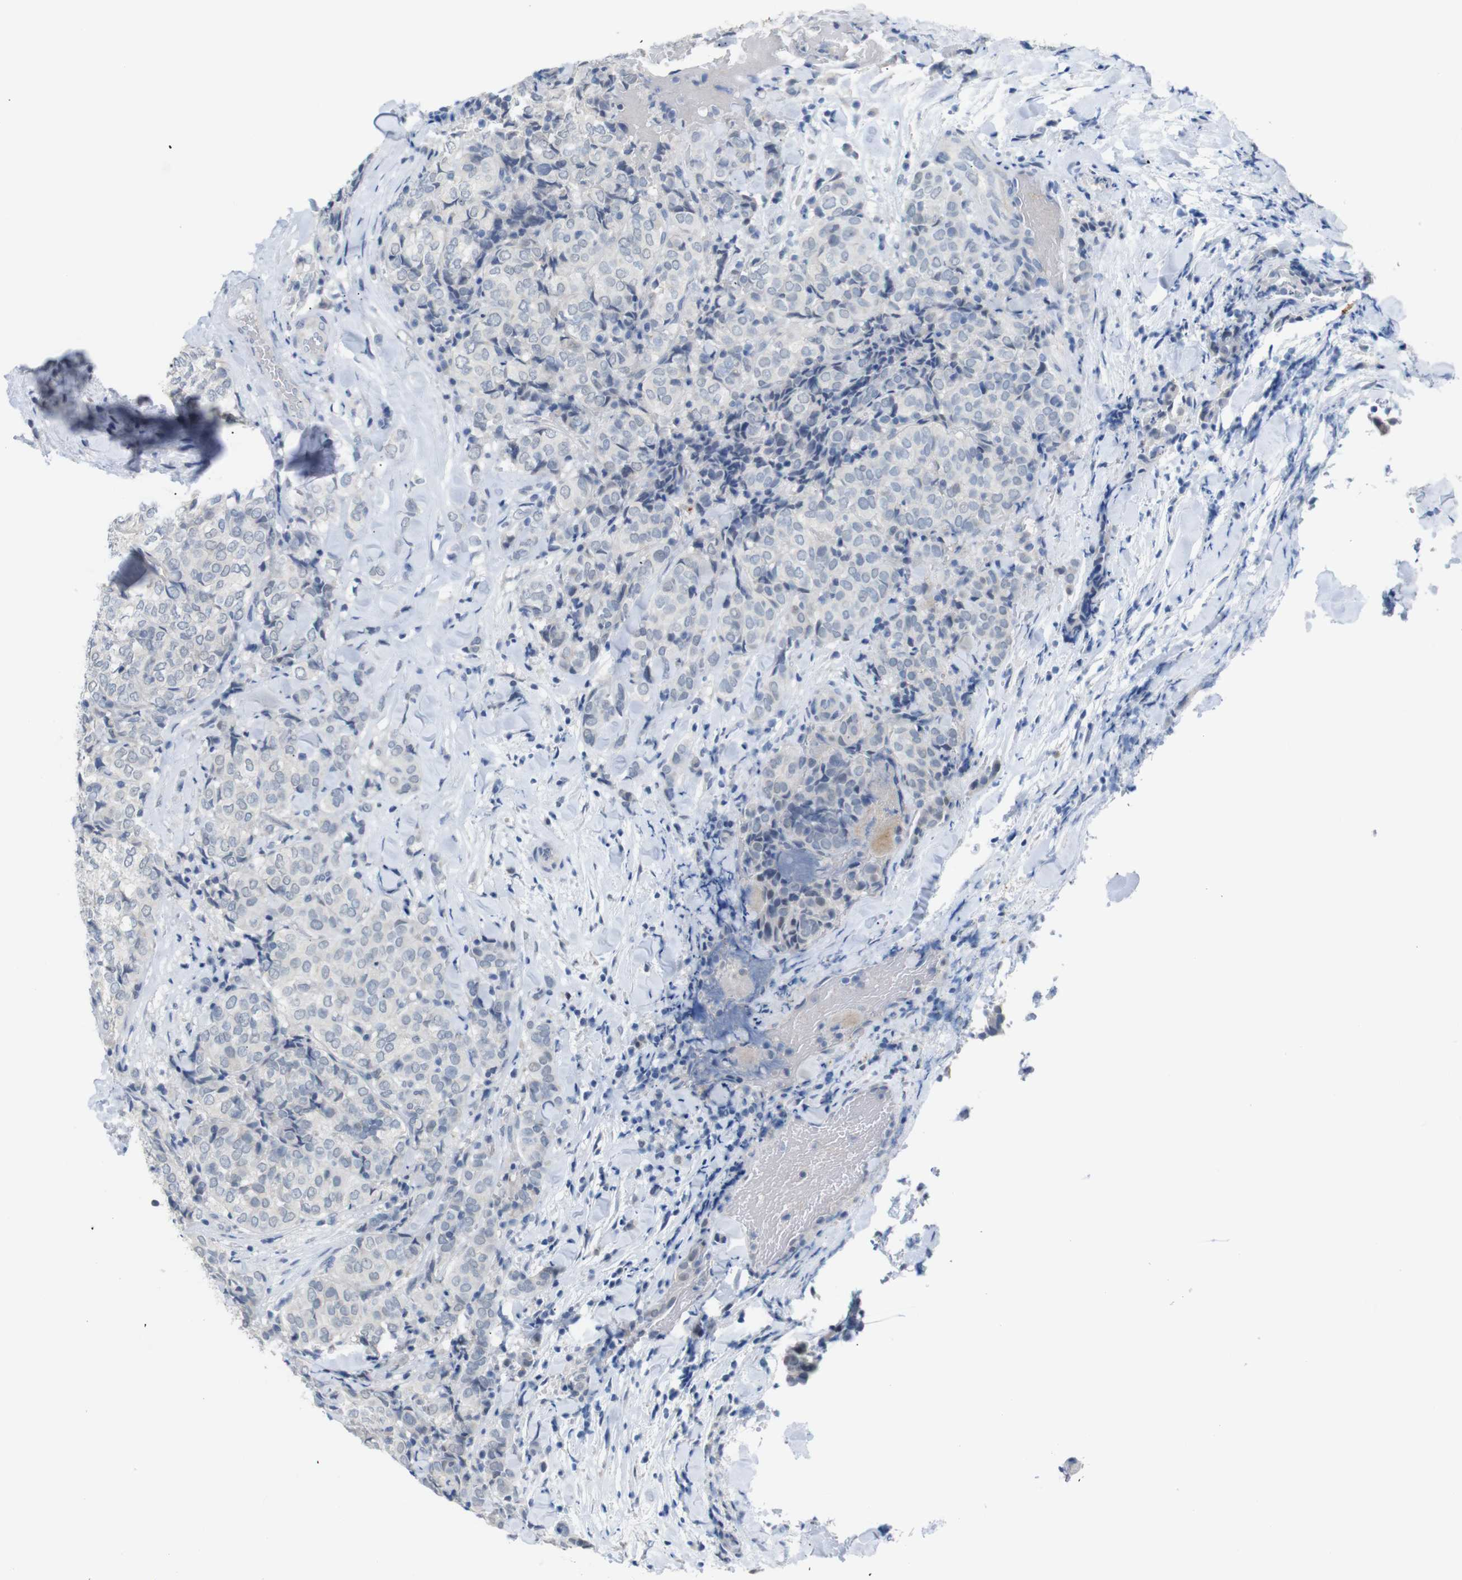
{"staining": {"intensity": "negative", "quantity": "none", "location": "none"}, "tissue": "thyroid cancer", "cell_type": "Tumor cells", "image_type": "cancer", "snomed": [{"axis": "morphology", "description": "Normal tissue, NOS"}, {"axis": "morphology", "description": "Papillary adenocarcinoma, NOS"}, {"axis": "topography", "description": "Thyroid gland"}], "caption": "This is an IHC histopathology image of human thyroid papillary adenocarcinoma. There is no staining in tumor cells.", "gene": "CHRM5", "patient": {"sex": "female", "age": 30}}